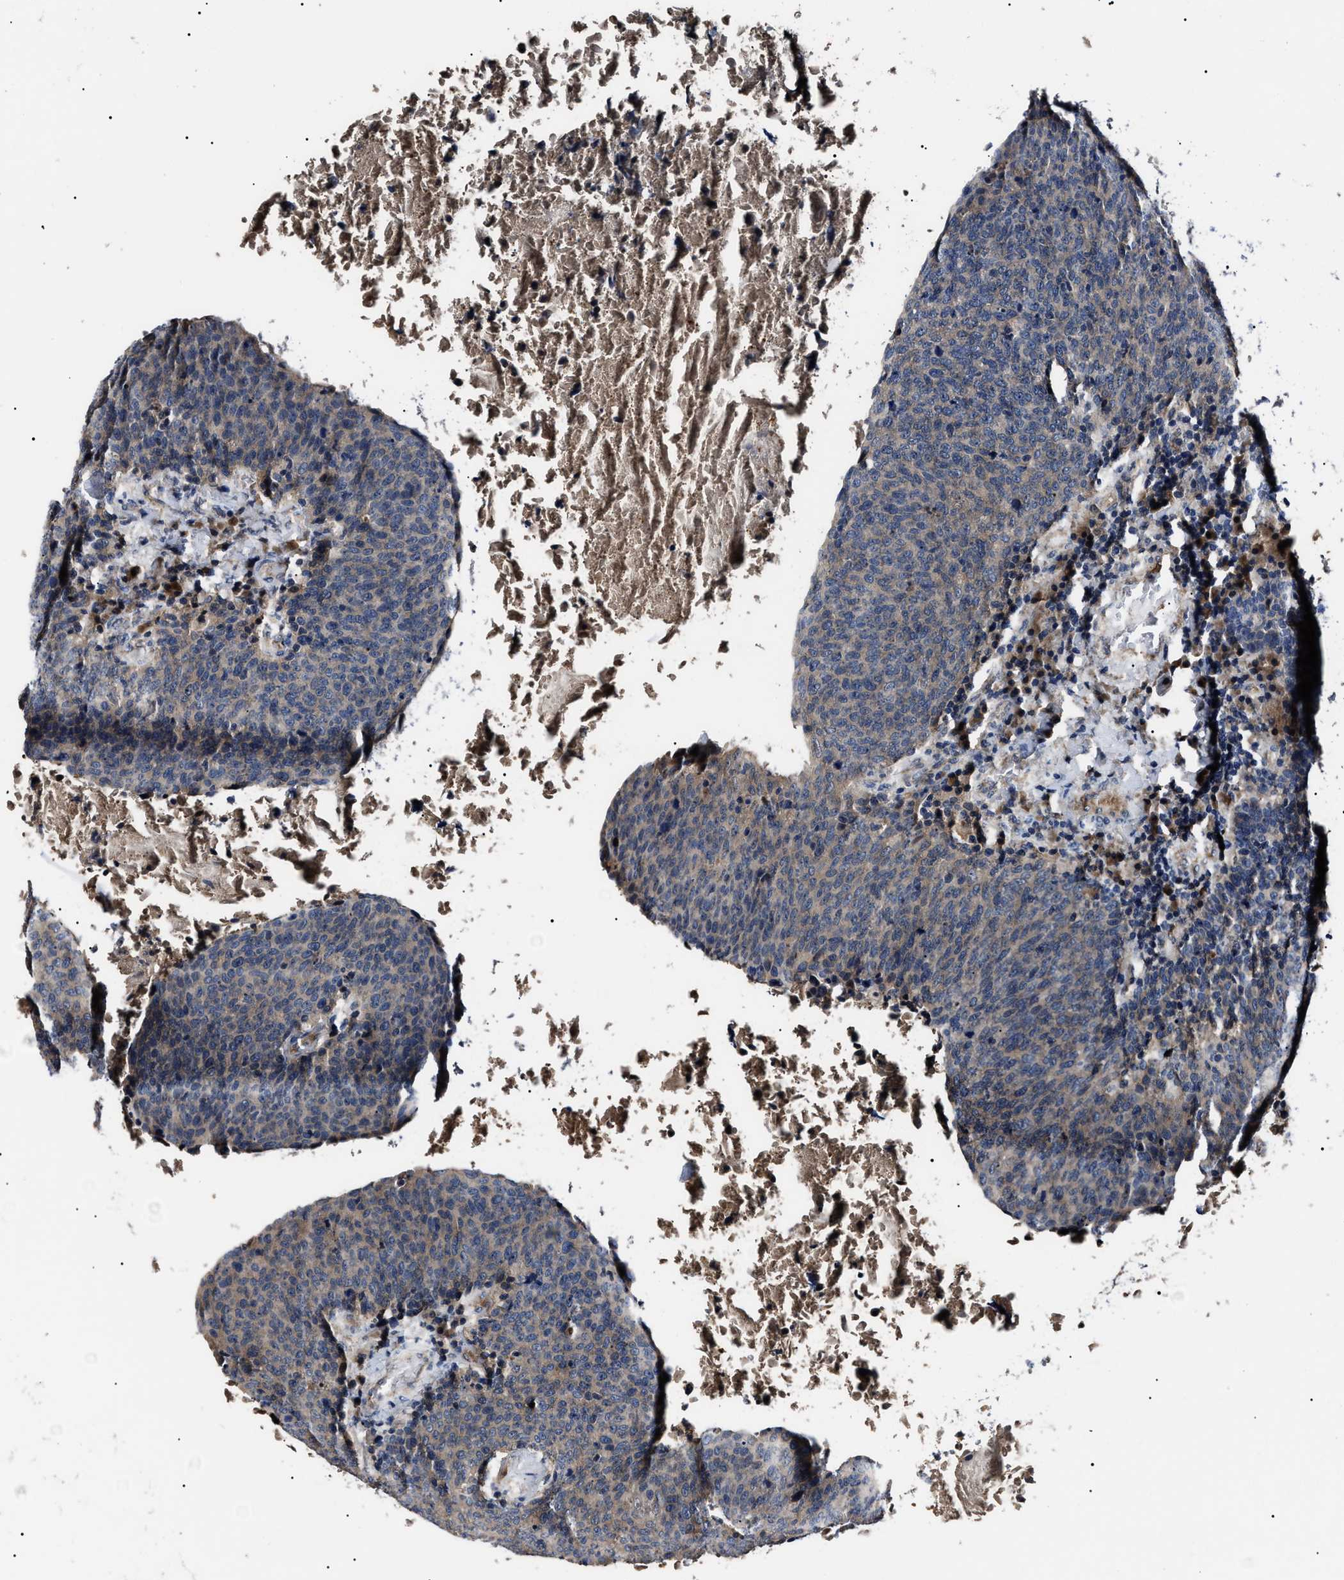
{"staining": {"intensity": "weak", "quantity": "25%-75%", "location": "cytoplasmic/membranous"}, "tissue": "head and neck cancer", "cell_type": "Tumor cells", "image_type": "cancer", "snomed": [{"axis": "morphology", "description": "Squamous cell carcinoma, NOS"}, {"axis": "morphology", "description": "Squamous cell carcinoma, metastatic, NOS"}, {"axis": "topography", "description": "Lymph node"}, {"axis": "topography", "description": "Head-Neck"}], "caption": "This photomicrograph shows head and neck cancer (squamous cell carcinoma) stained with immunohistochemistry (IHC) to label a protein in brown. The cytoplasmic/membranous of tumor cells show weak positivity for the protein. Nuclei are counter-stained blue.", "gene": "IFT81", "patient": {"sex": "male", "age": 62}}